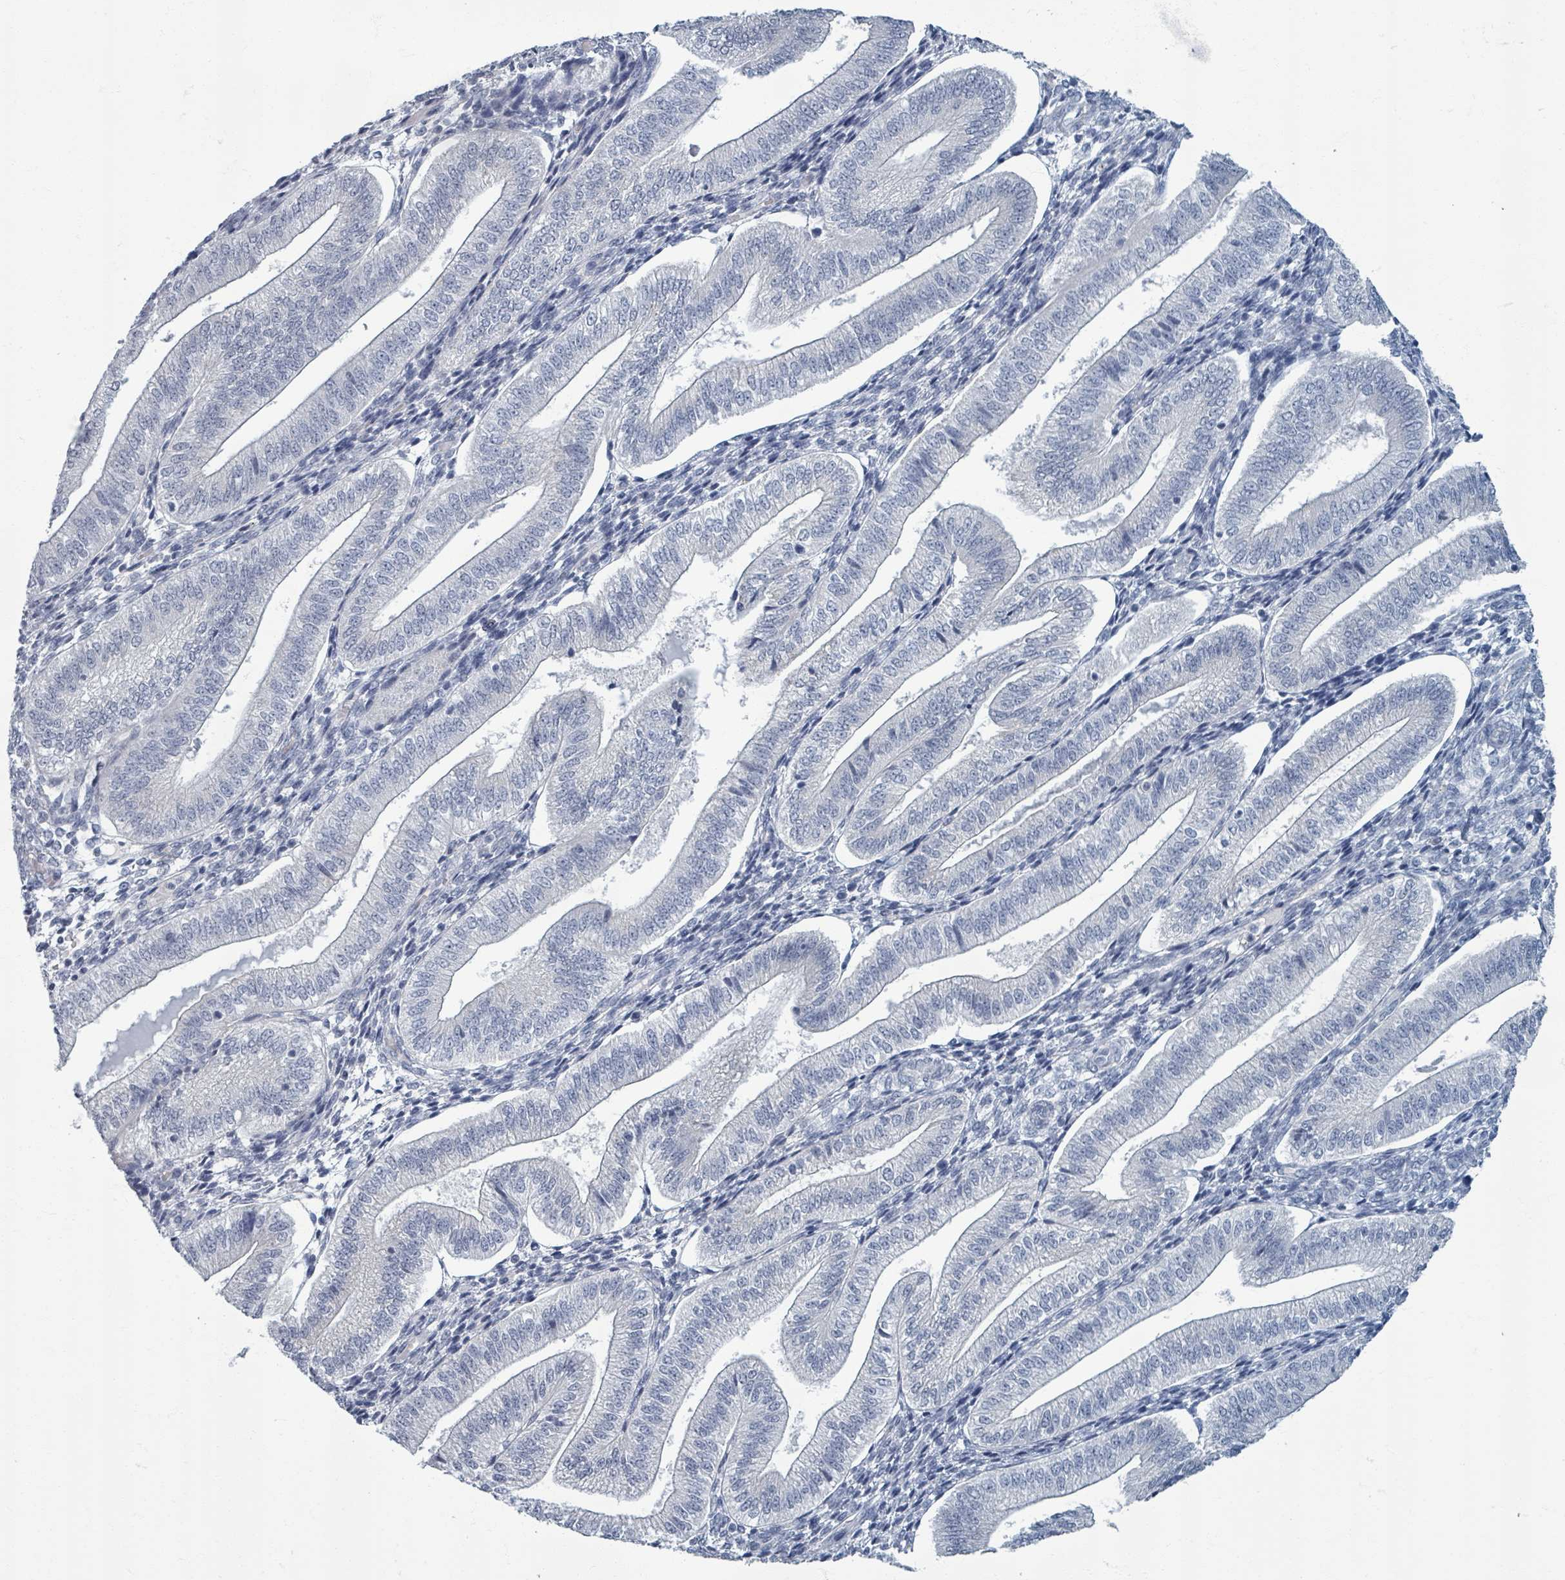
{"staining": {"intensity": "negative", "quantity": "none", "location": "none"}, "tissue": "endometrium", "cell_type": "Cells in endometrial stroma", "image_type": "normal", "snomed": [{"axis": "morphology", "description": "Normal tissue, NOS"}, {"axis": "topography", "description": "Endometrium"}], "caption": "Endometrium stained for a protein using immunohistochemistry exhibits no staining cells in endometrial stroma.", "gene": "WNT11", "patient": {"sex": "female", "age": 34}}